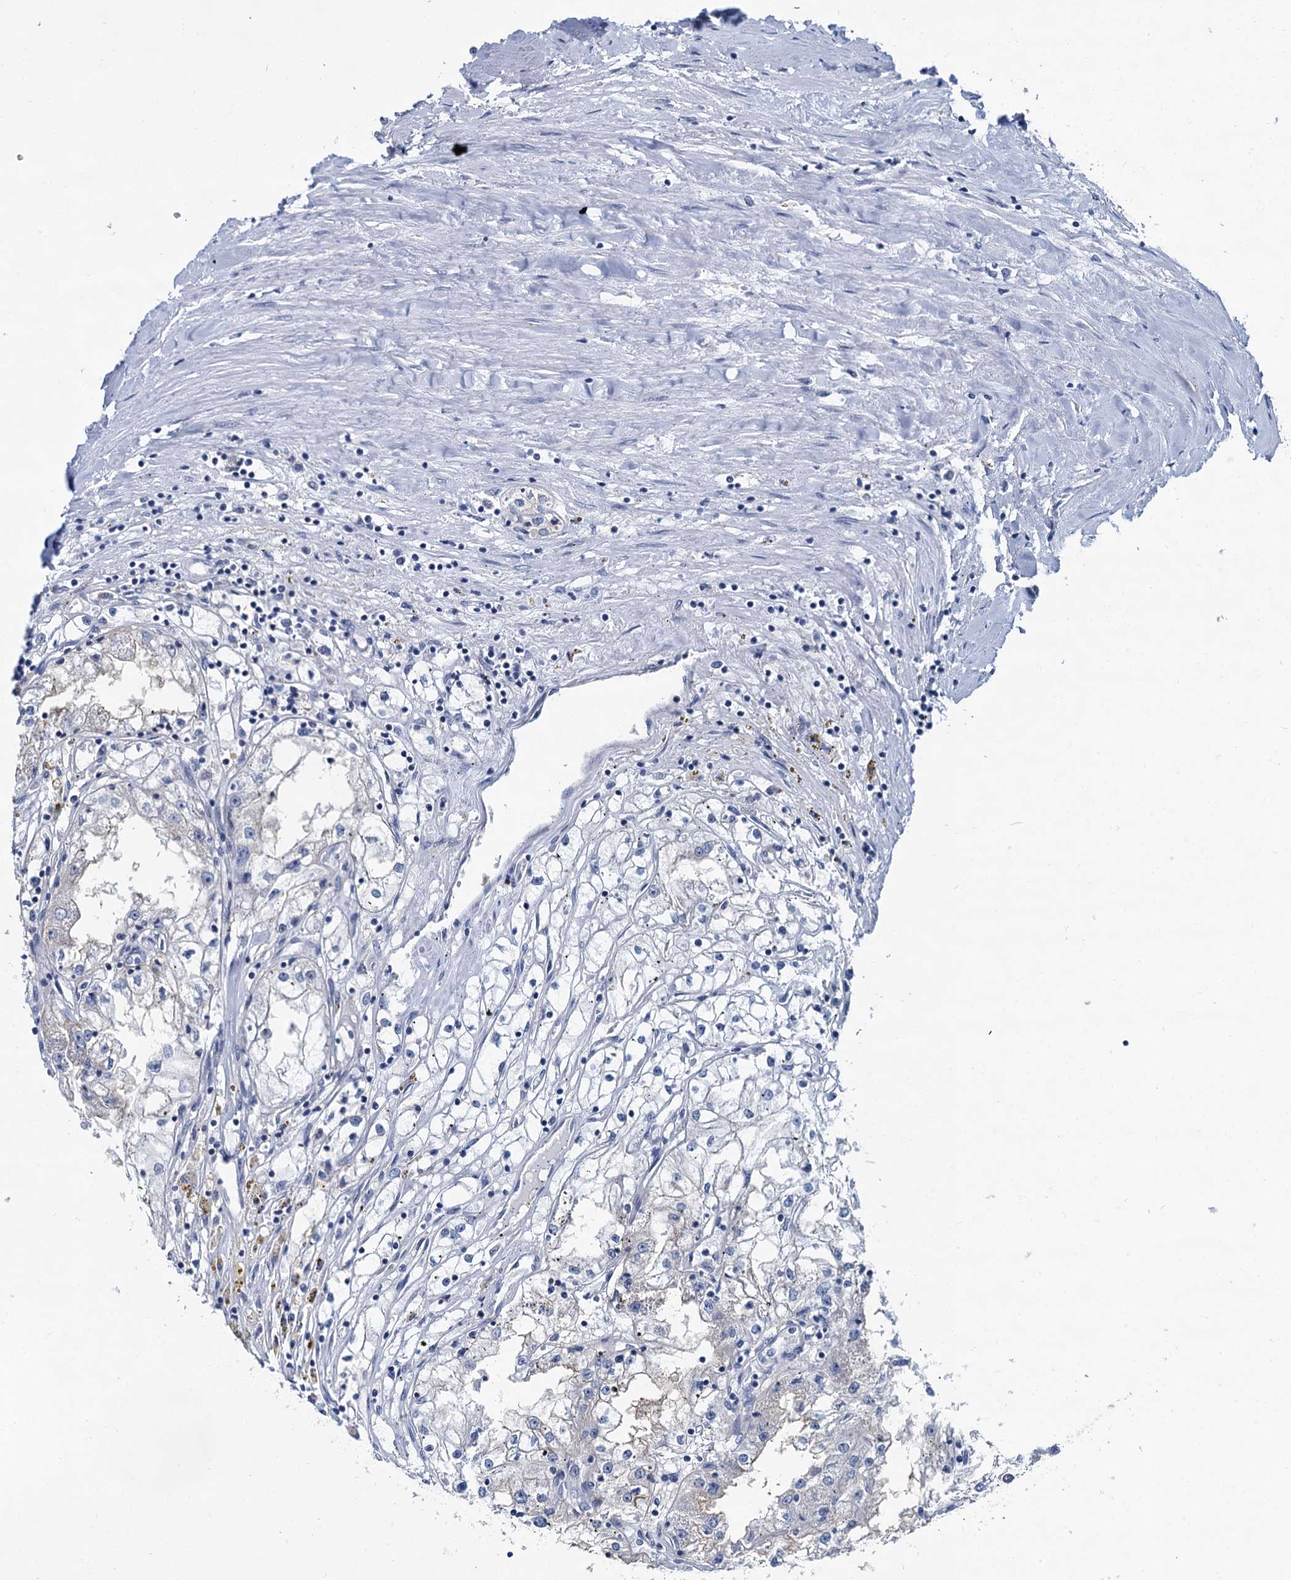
{"staining": {"intensity": "negative", "quantity": "none", "location": "none"}, "tissue": "renal cancer", "cell_type": "Tumor cells", "image_type": "cancer", "snomed": [{"axis": "morphology", "description": "Adenocarcinoma, NOS"}, {"axis": "topography", "description": "Kidney"}], "caption": "A high-resolution histopathology image shows IHC staining of adenocarcinoma (renal), which shows no significant positivity in tumor cells.", "gene": "MIOX", "patient": {"sex": "male", "age": 56}}